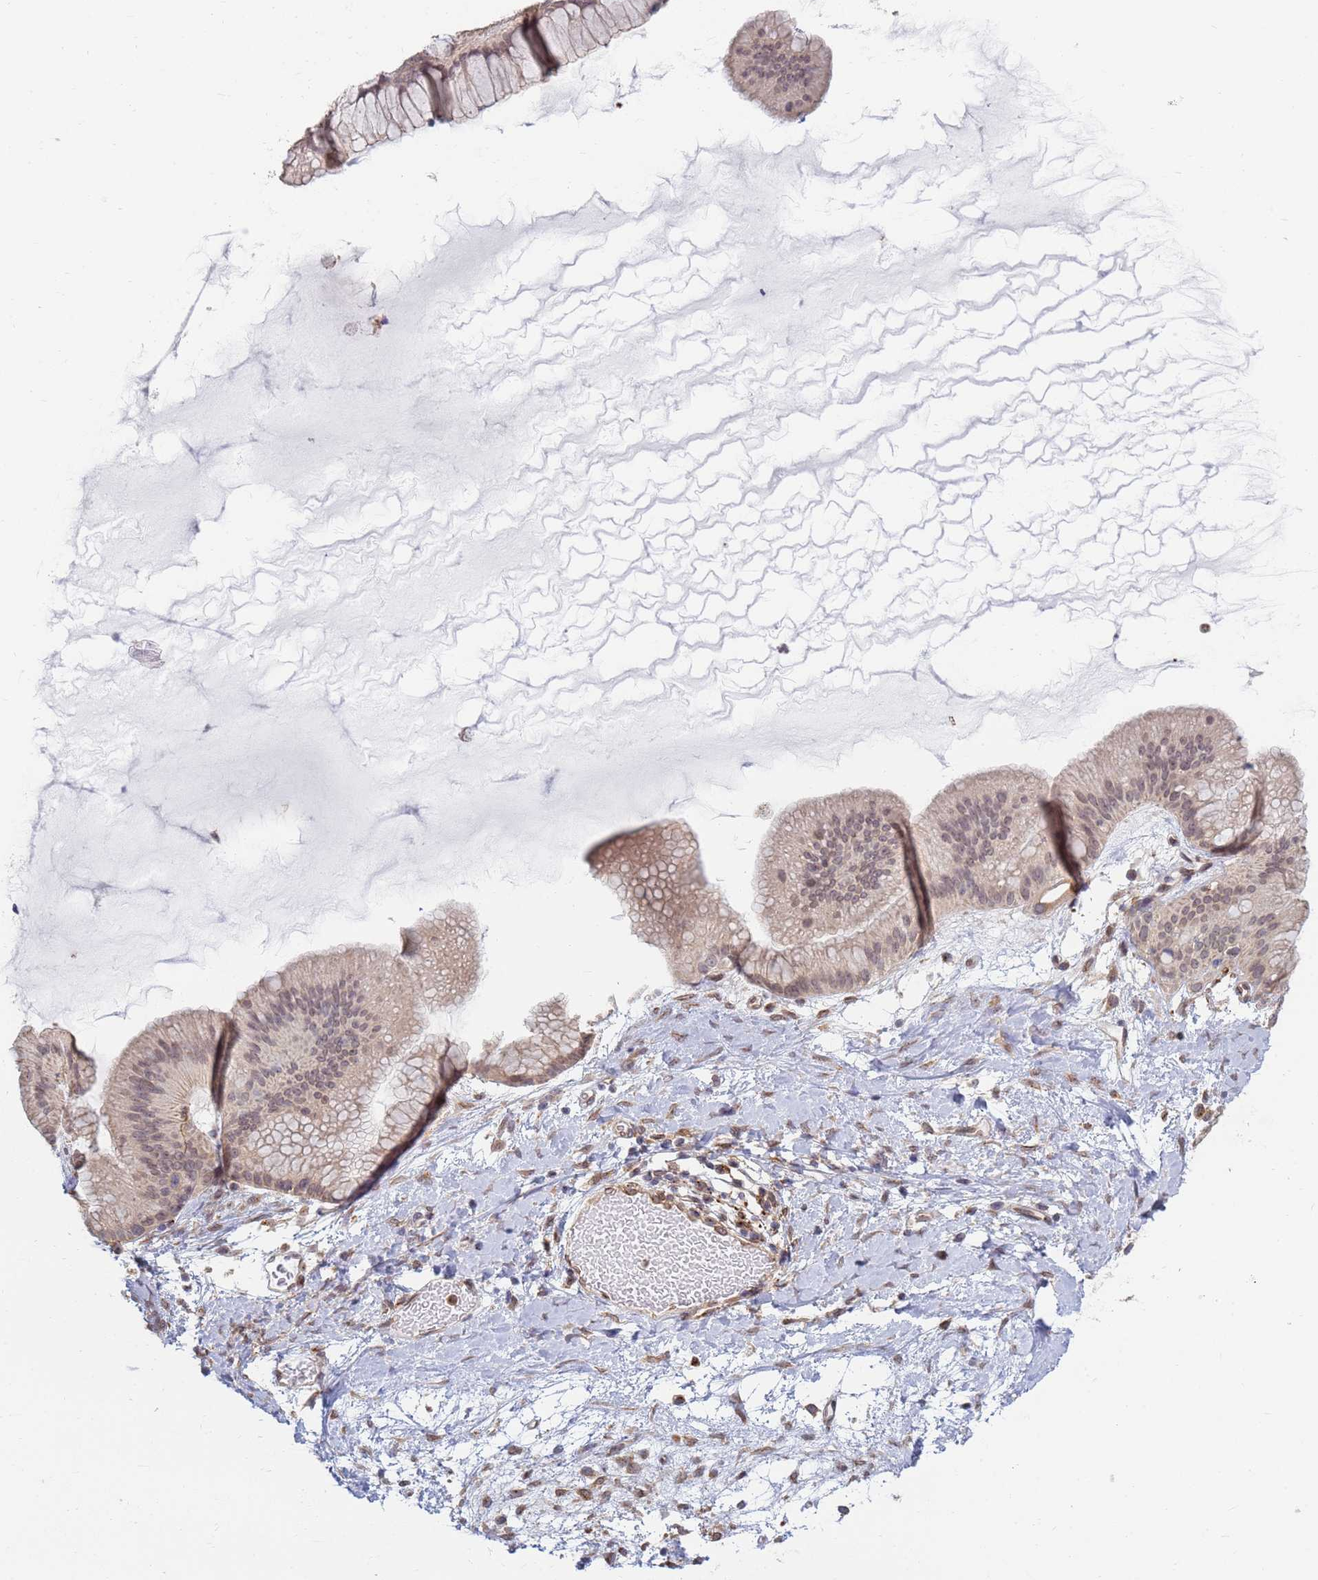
{"staining": {"intensity": "weak", "quantity": ">75%", "location": "nuclear"}, "tissue": "ovarian cancer", "cell_type": "Tumor cells", "image_type": "cancer", "snomed": [{"axis": "morphology", "description": "Cystadenocarcinoma, mucinous, NOS"}, {"axis": "topography", "description": "Ovary"}], "caption": "The histopathology image demonstrates a brown stain indicating the presence of a protein in the nuclear of tumor cells in ovarian cancer.", "gene": "CEP170", "patient": {"sex": "female", "age": 61}}